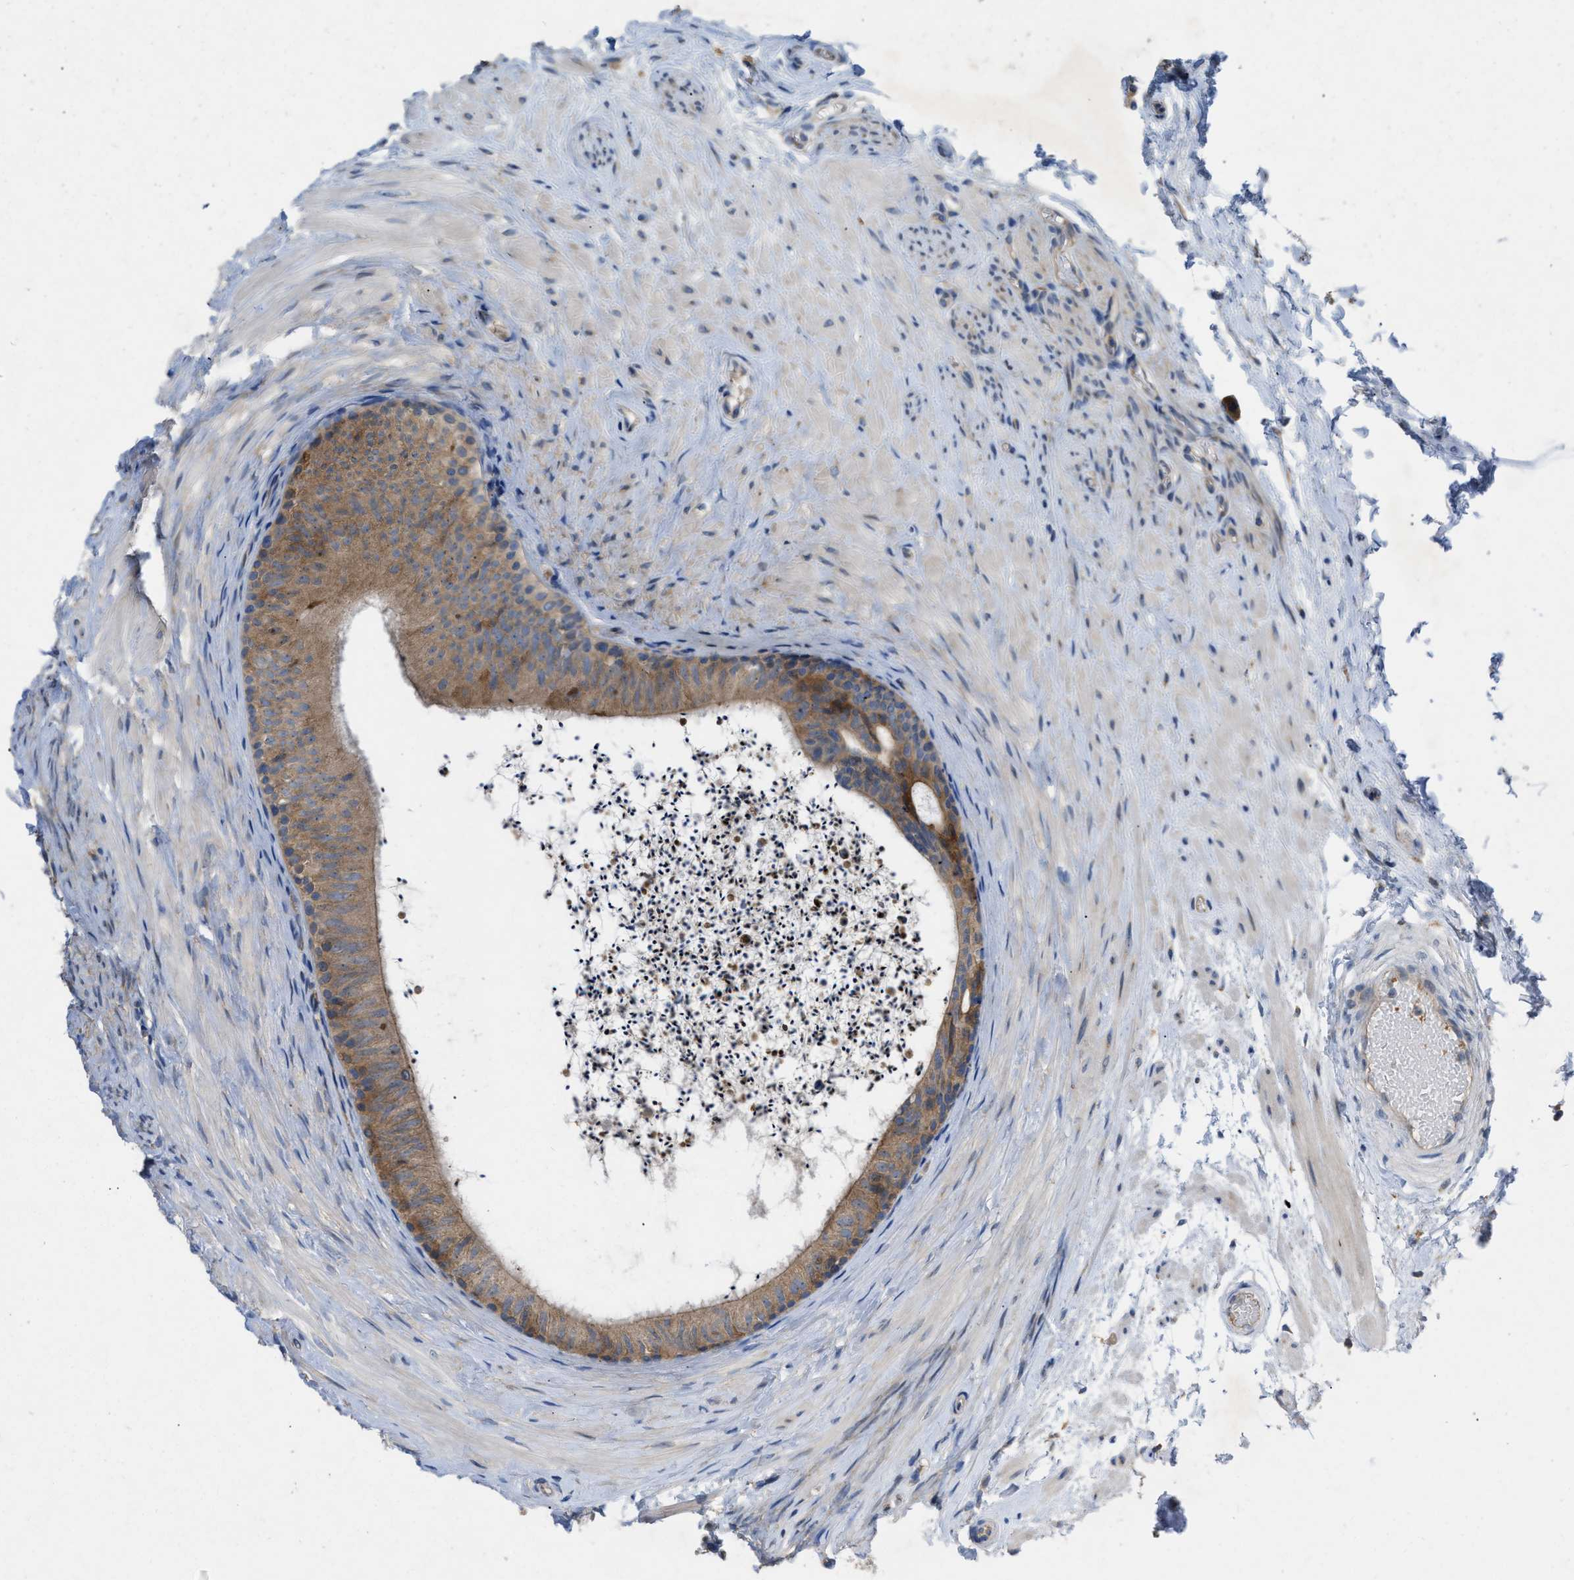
{"staining": {"intensity": "moderate", "quantity": ">75%", "location": "cytoplasmic/membranous"}, "tissue": "epididymis", "cell_type": "Glandular cells", "image_type": "normal", "snomed": [{"axis": "morphology", "description": "Normal tissue, NOS"}, {"axis": "topography", "description": "Epididymis"}], "caption": "A micrograph of epididymis stained for a protein displays moderate cytoplasmic/membranous brown staining in glandular cells.", "gene": "TMEM131", "patient": {"sex": "male", "age": 56}}